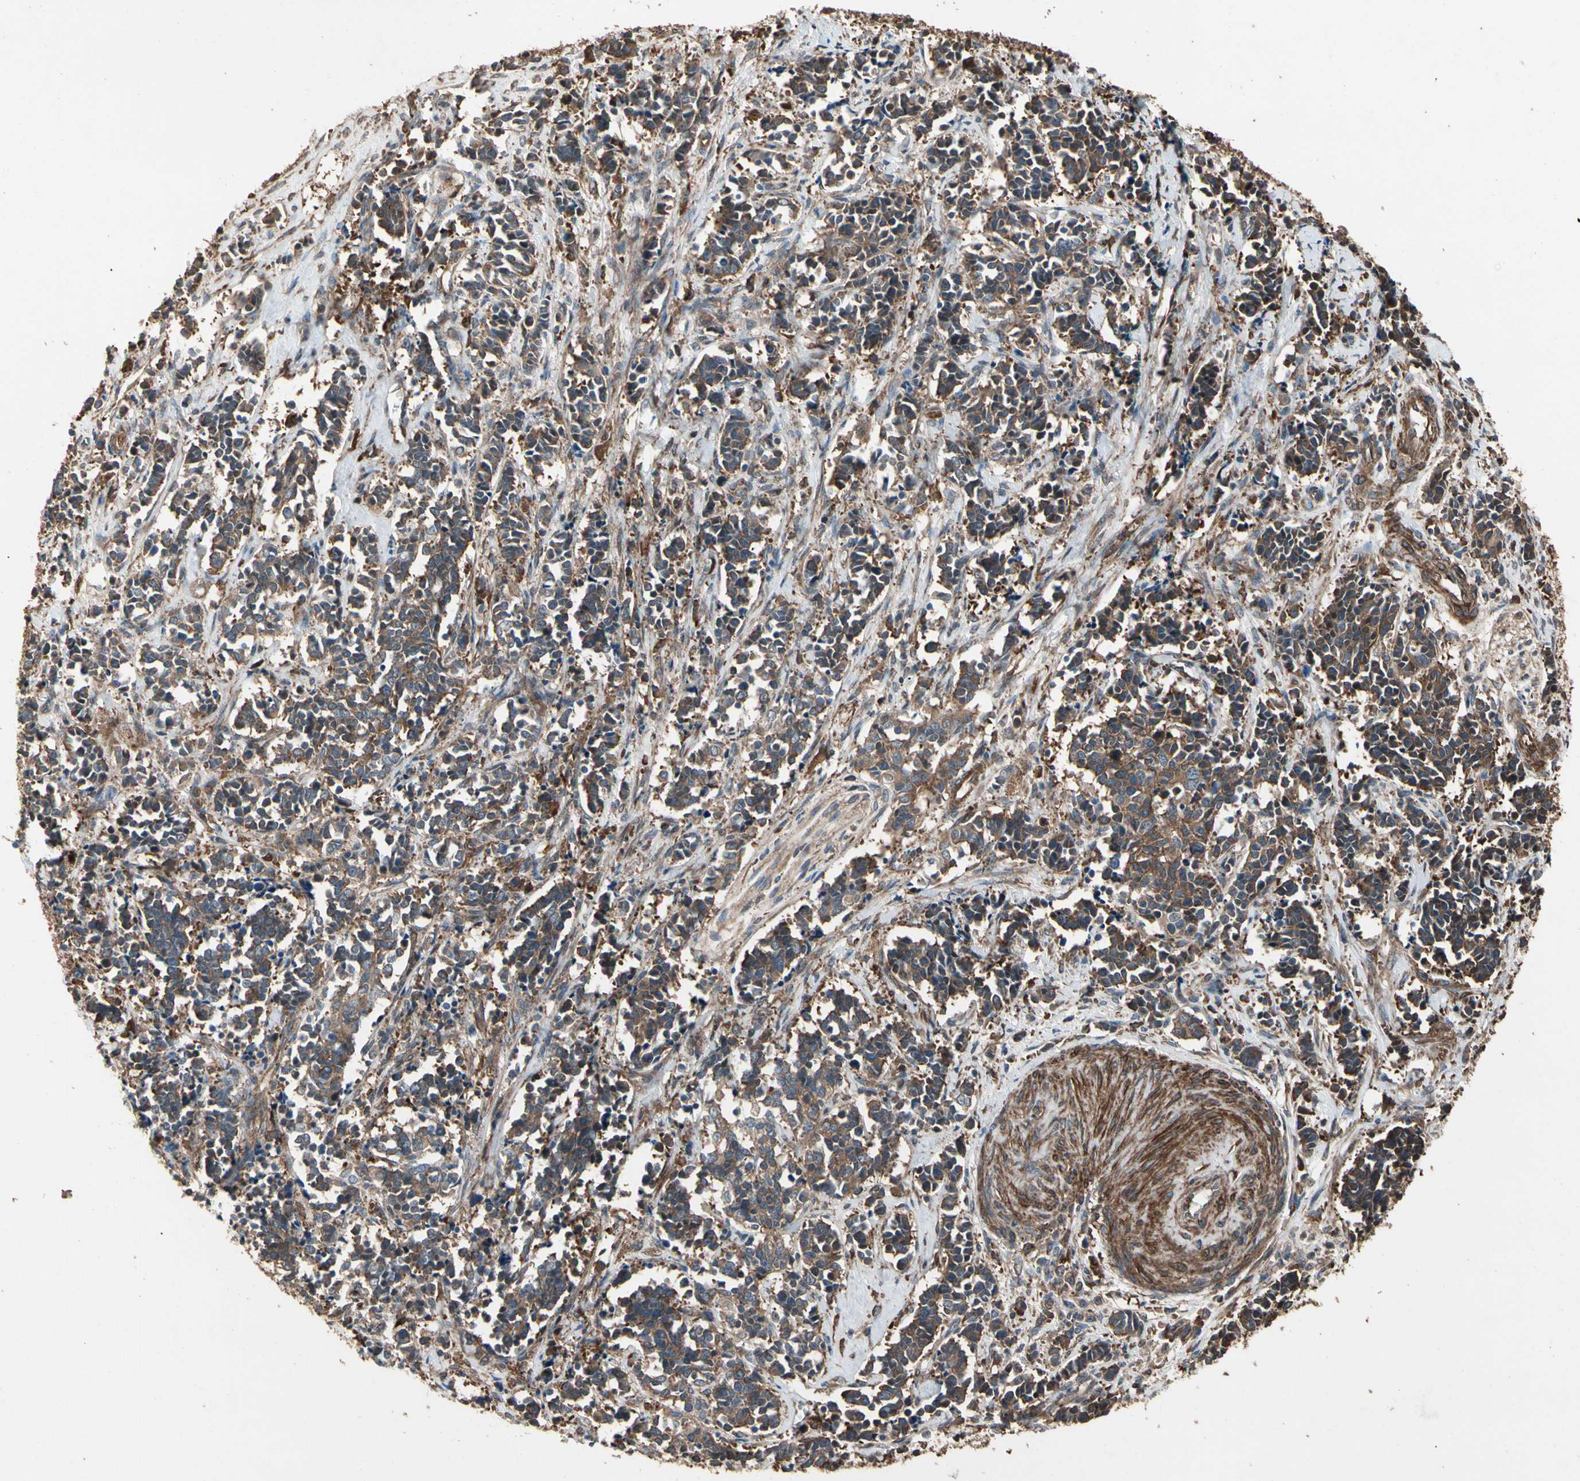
{"staining": {"intensity": "strong", "quantity": ">75%", "location": "cytoplasmic/membranous"}, "tissue": "cervical cancer", "cell_type": "Tumor cells", "image_type": "cancer", "snomed": [{"axis": "morphology", "description": "Squamous cell carcinoma, NOS"}, {"axis": "topography", "description": "Cervix"}], "caption": "Cervical squamous cell carcinoma tissue reveals strong cytoplasmic/membranous positivity in approximately >75% of tumor cells, visualized by immunohistochemistry.", "gene": "AGBL2", "patient": {"sex": "female", "age": 35}}